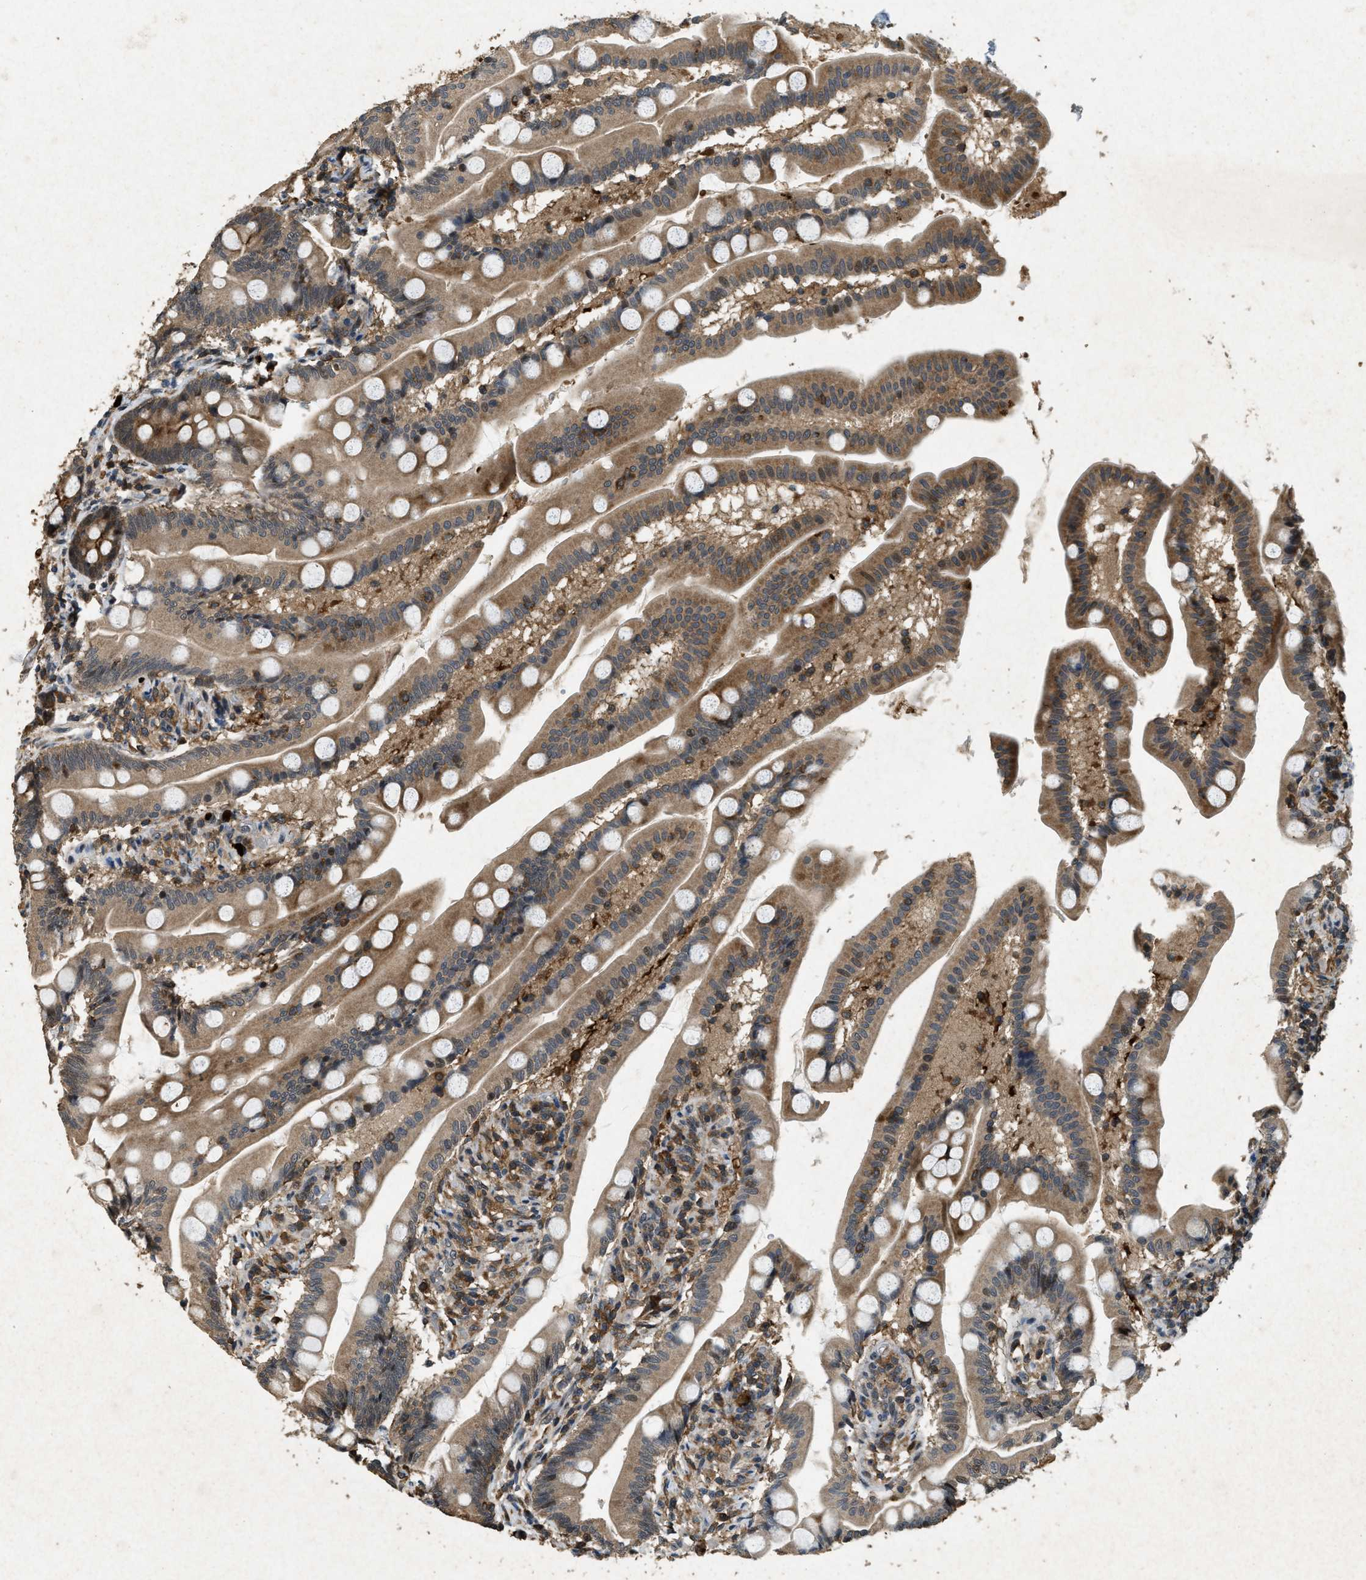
{"staining": {"intensity": "strong", "quantity": ">75%", "location": "cytoplasmic/membranous"}, "tissue": "small intestine", "cell_type": "Glandular cells", "image_type": "normal", "snomed": [{"axis": "morphology", "description": "Normal tissue, NOS"}, {"axis": "topography", "description": "Small intestine"}], "caption": "Glandular cells demonstrate high levels of strong cytoplasmic/membranous positivity in approximately >75% of cells in unremarkable human small intestine. (brown staining indicates protein expression, while blue staining denotes nuclei).", "gene": "RNF141", "patient": {"sex": "female", "age": 56}}